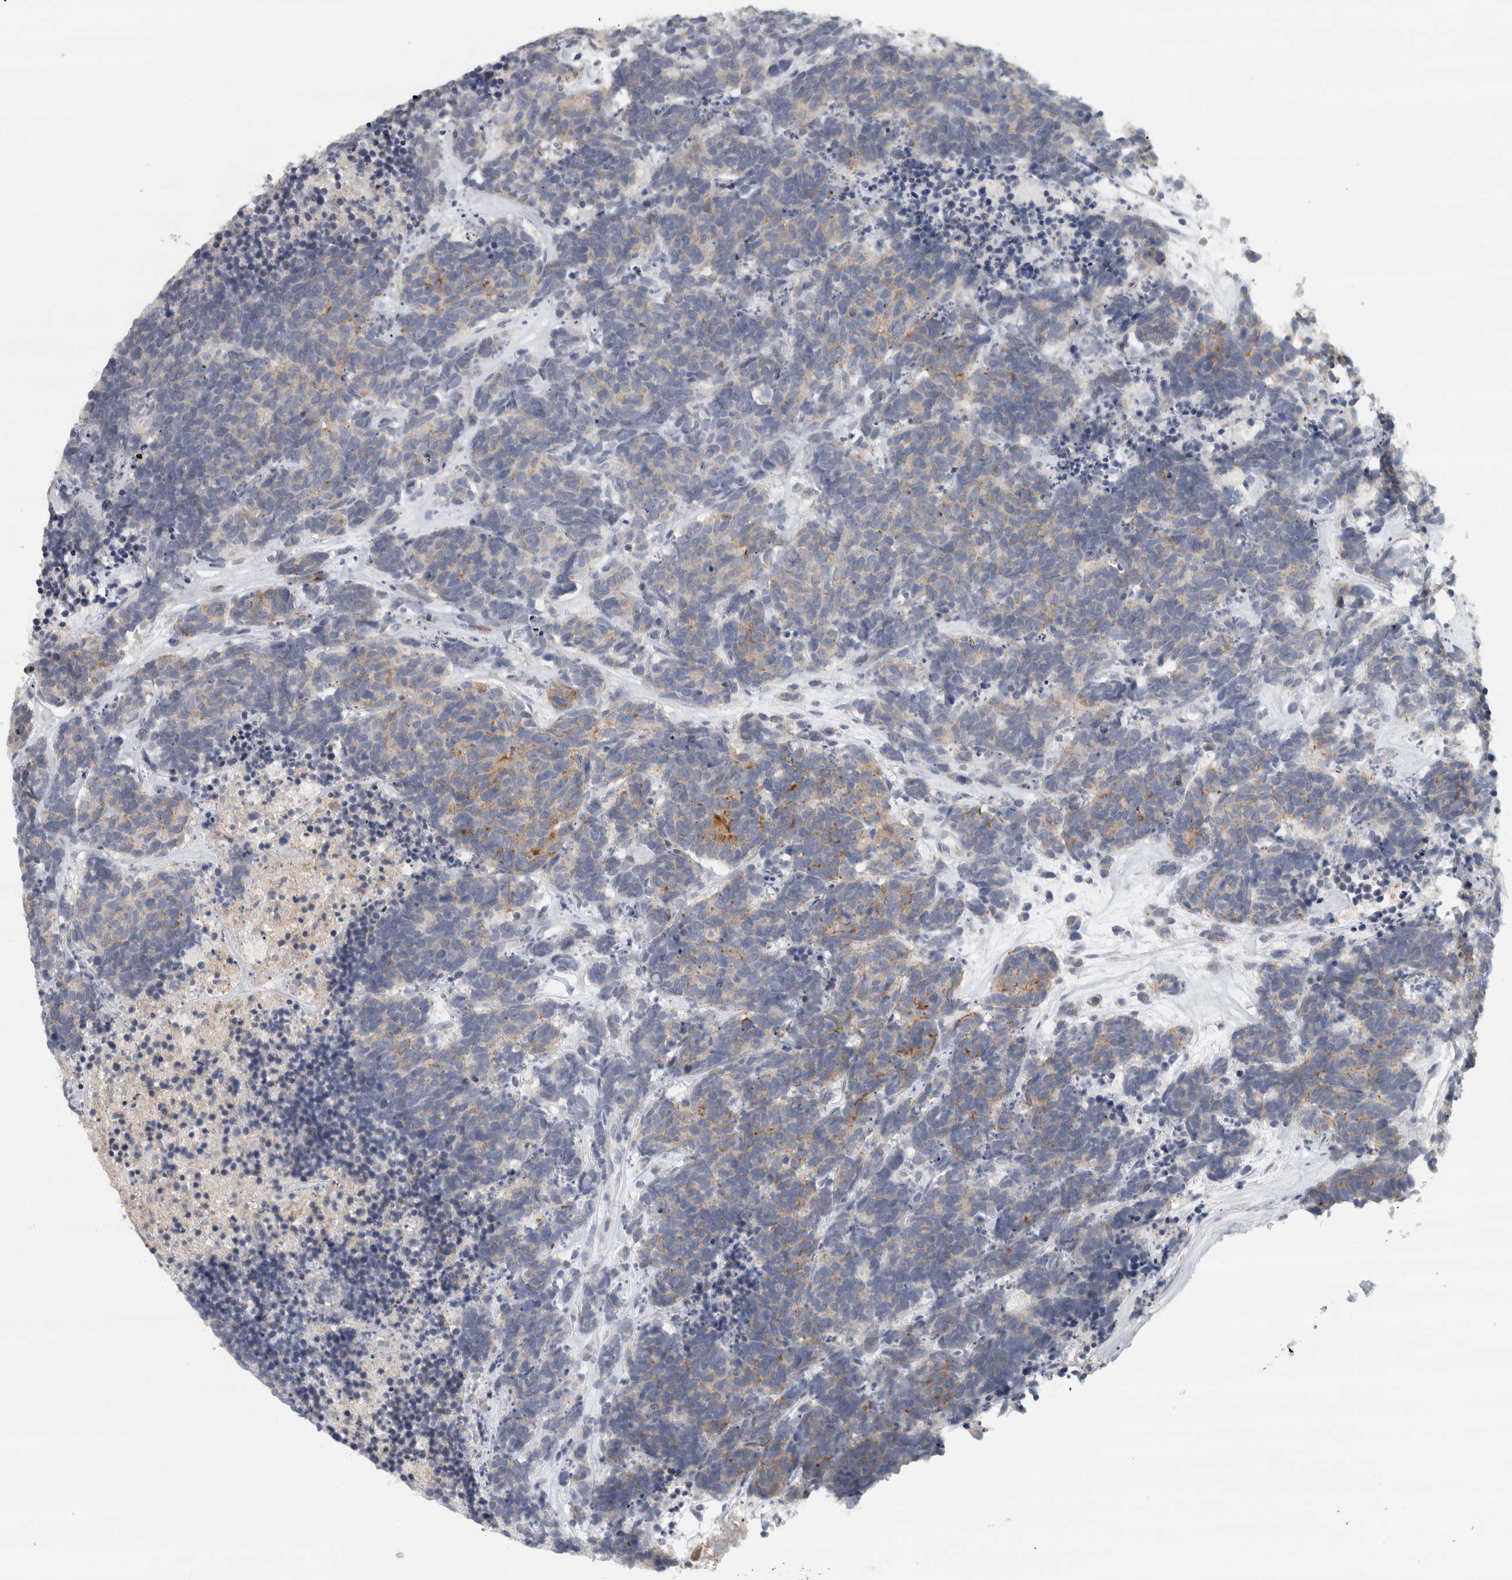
{"staining": {"intensity": "weak", "quantity": "25%-75%", "location": "cytoplasmic/membranous"}, "tissue": "carcinoid", "cell_type": "Tumor cells", "image_type": "cancer", "snomed": [{"axis": "morphology", "description": "Carcinoma, NOS"}, {"axis": "morphology", "description": "Carcinoid, malignant, NOS"}, {"axis": "topography", "description": "Urinary bladder"}], "caption": "IHC image of neoplastic tissue: human carcinoid stained using IHC demonstrates low levels of weak protein expression localized specifically in the cytoplasmic/membranous of tumor cells, appearing as a cytoplasmic/membranous brown color.", "gene": "PTPRN2", "patient": {"sex": "male", "age": 57}}